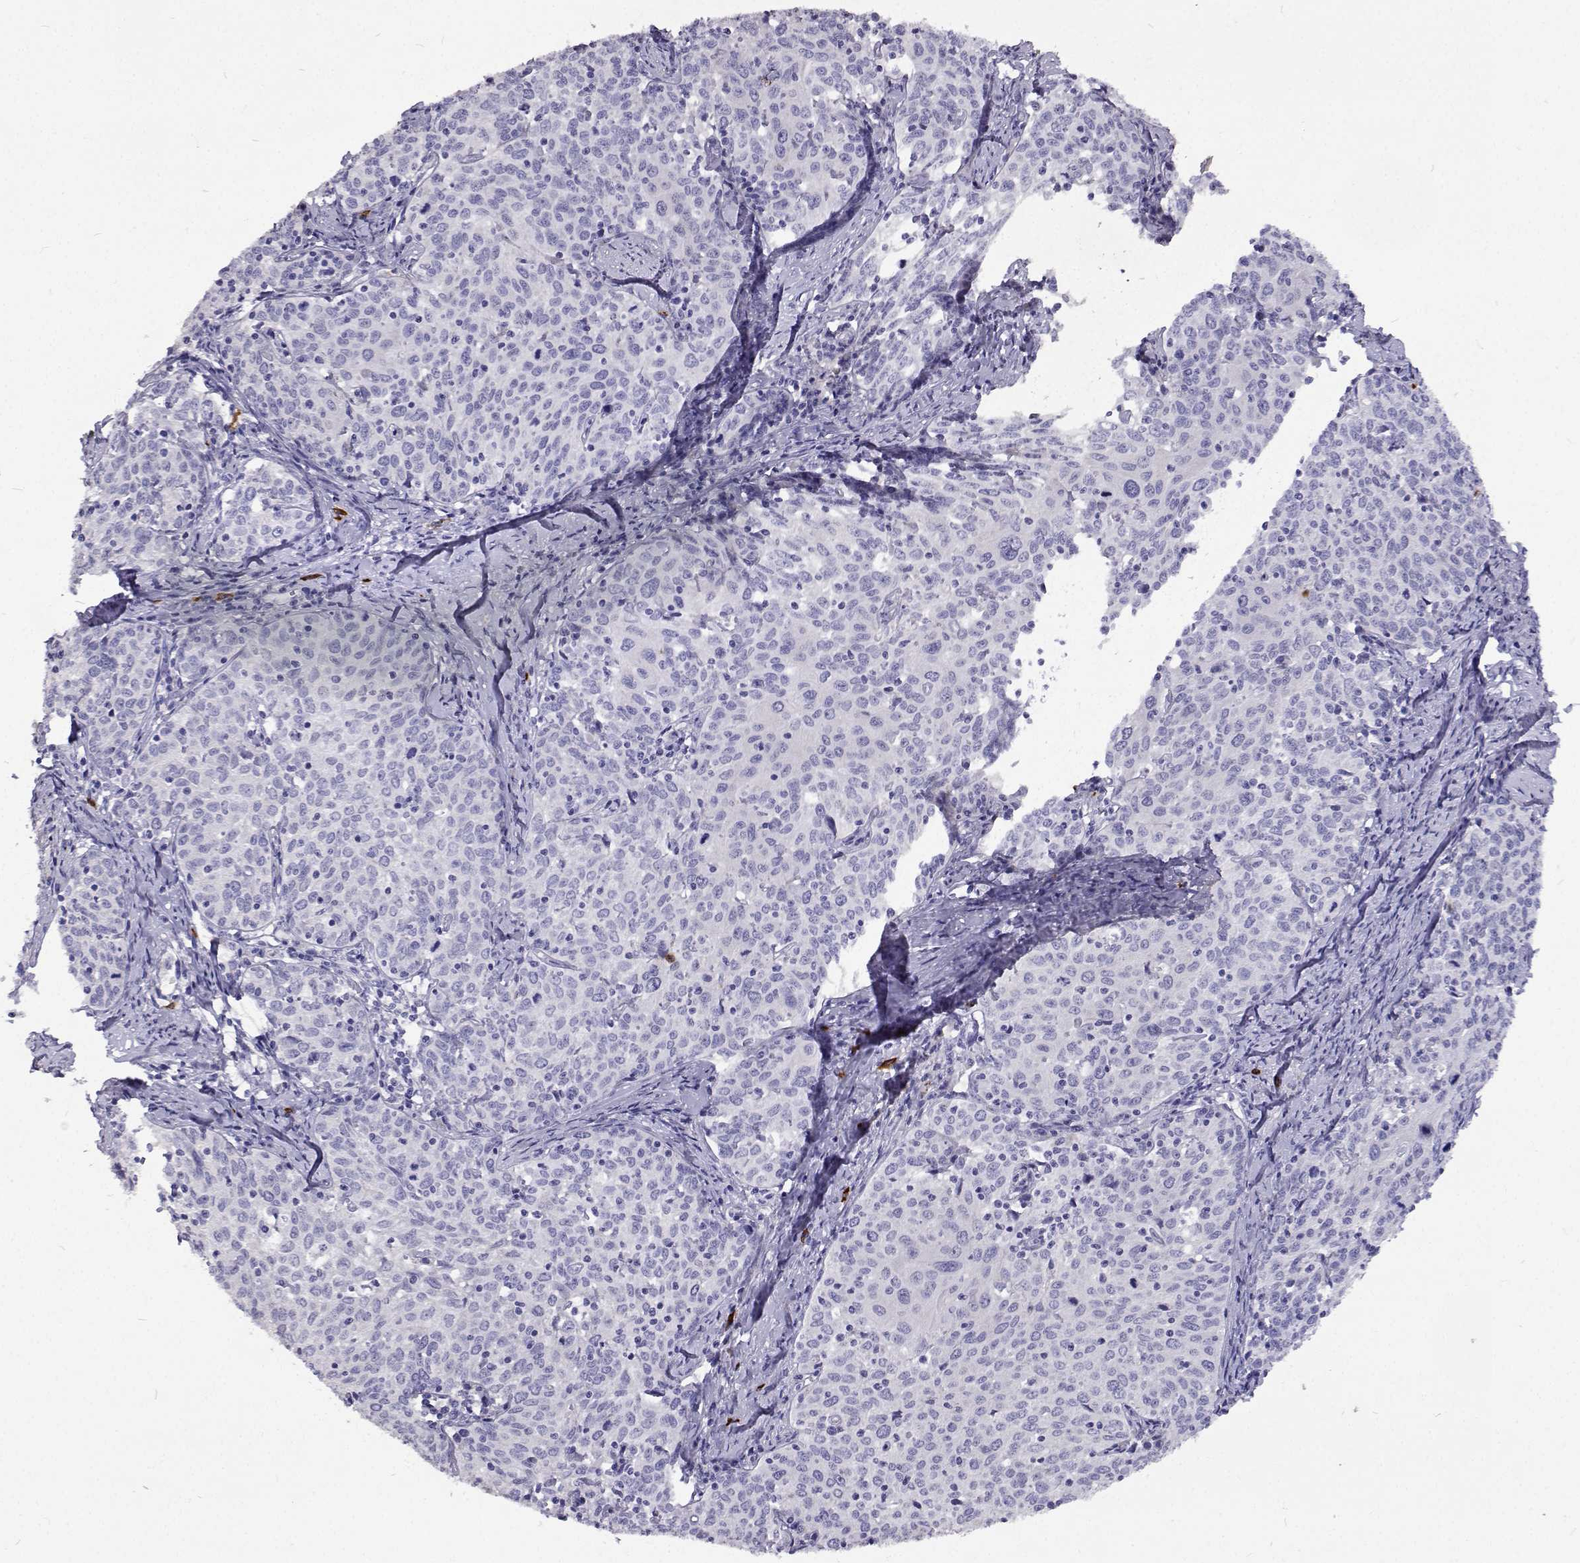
{"staining": {"intensity": "negative", "quantity": "none", "location": "none"}, "tissue": "cervical cancer", "cell_type": "Tumor cells", "image_type": "cancer", "snomed": [{"axis": "morphology", "description": "Squamous cell carcinoma, NOS"}, {"axis": "topography", "description": "Cervix"}], "caption": "Tumor cells show no significant staining in squamous cell carcinoma (cervical).", "gene": "CFAP44", "patient": {"sex": "female", "age": 62}}